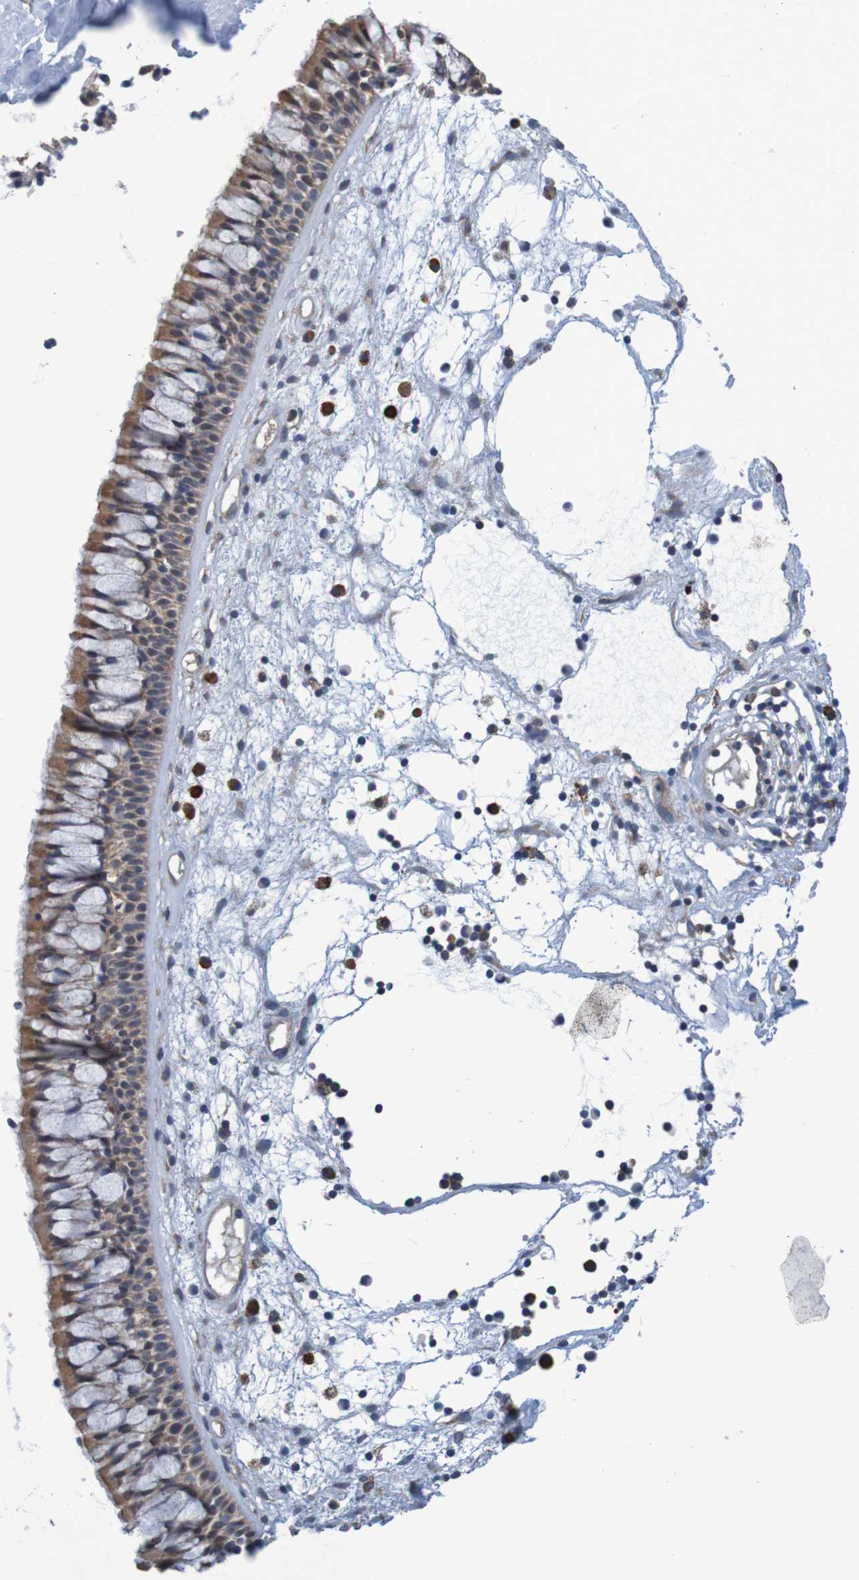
{"staining": {"intensity": "moderate", "quantity": ">75%", "location": "cytoplasmic/membranous"}, "tissue": "nasopharynx", "cell_type": "Respiratory epithelial cells", "image_type": "normal", "snomed": [{"axis": "morphology", "description": "Normal tissue, NOS"}, {"axis": "morphology", "description": "Inflammation, NOS"}, {"axis": "topography", "description": "Nasopharynx"}], "caption": "Nasopharynx stained with DAB (3,3'-diaminobenzidine) IHC reveals medium levels of moderate cytoplasmic/membranous staining in about >75% of respiratory epithelial cells.", "gene": "CLDN18", "patient": {"sex": "male", "age": 48}}